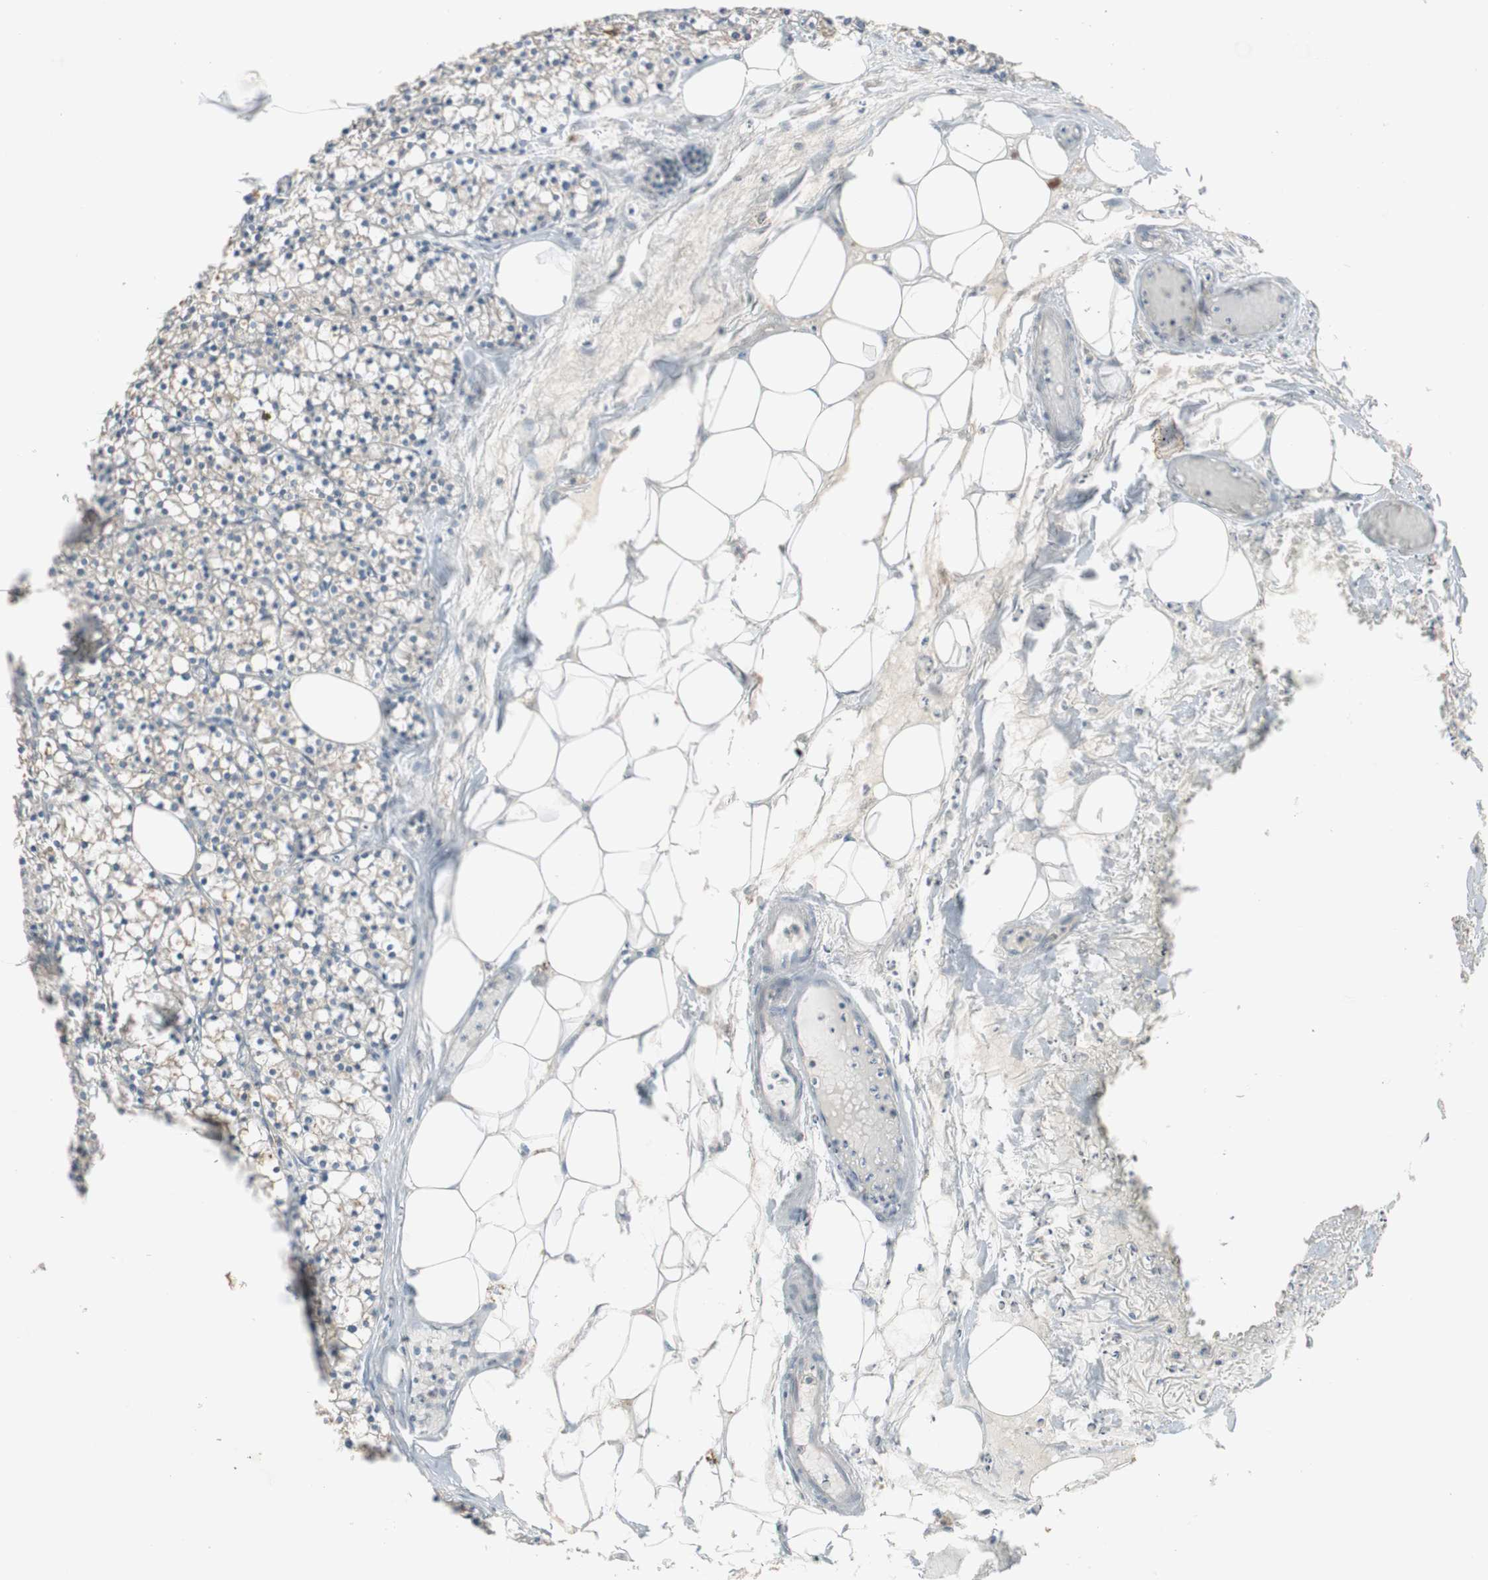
{"staining": {"intensity": "moderate", "quantity": ">75%", "location": "cytoplasmic/membranous"}, "tissue": "parathyroid gland", "cell_type": "Glandular cells", "image_type": "normal", "snomed": [{"axis": "morphology", "description": "Normal tissue, NOS"}, {"axis": "topography", "description": "Parathyroid gland"}], "caption": "High-magnification brightfield microscopy of benign parathyroid gland stained with DAB (3,3'-diaminobenzidine) (brown) and counterstained with hematoxylin (blue). glandular cells exhibit moderate cytoplasmic/membranous positivity is present in about>75% of cells. Using DAB (3,3'-diaminobenzidine) (brown) and hematoxylin (blue) stains, captured at high magnification using brightfield microscopy.", "gene": "P3R3URF", "patient": {"sex": "female", "age": 63}}